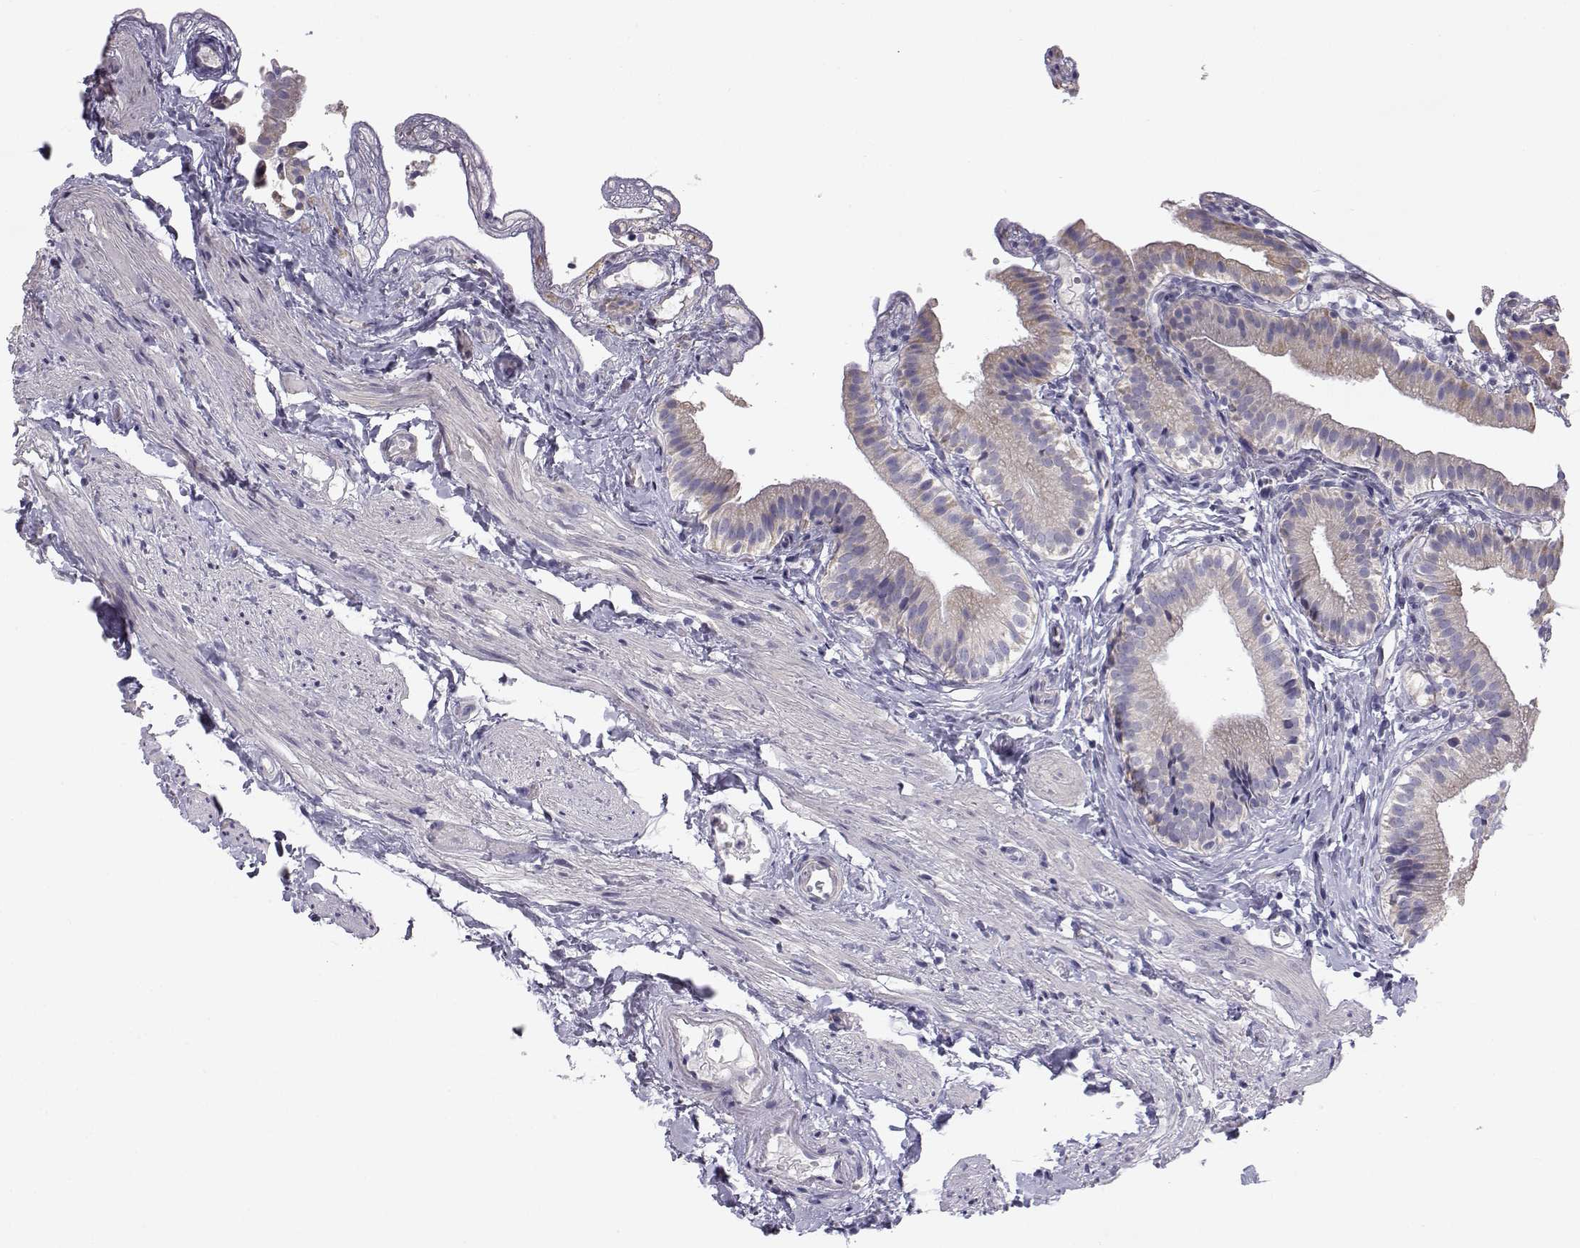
{"staining": {"intensity": "weak", "quantity": "<25%", "location": "cytoplasmic/membranous"}, "tissue": "gallbladder", "cell_type": "Glandular cells", "image_type": "normal", "snomed": [{"axis": "morphology", "description": "Normal tissue, NOS"}, {"axis": "topography", "description": "Gallbladder"}], "caption": "Protein analysis of normal gallbladder exhibits no significant expression in glandular cells. The staining is performed using DAB (3,3'-diaminobenzidine) brown chromogen with nuclei counter-stained in using hematoxylin.", "gene": "KCNMB4", "patient": {"sex": "female", "age": 47}}